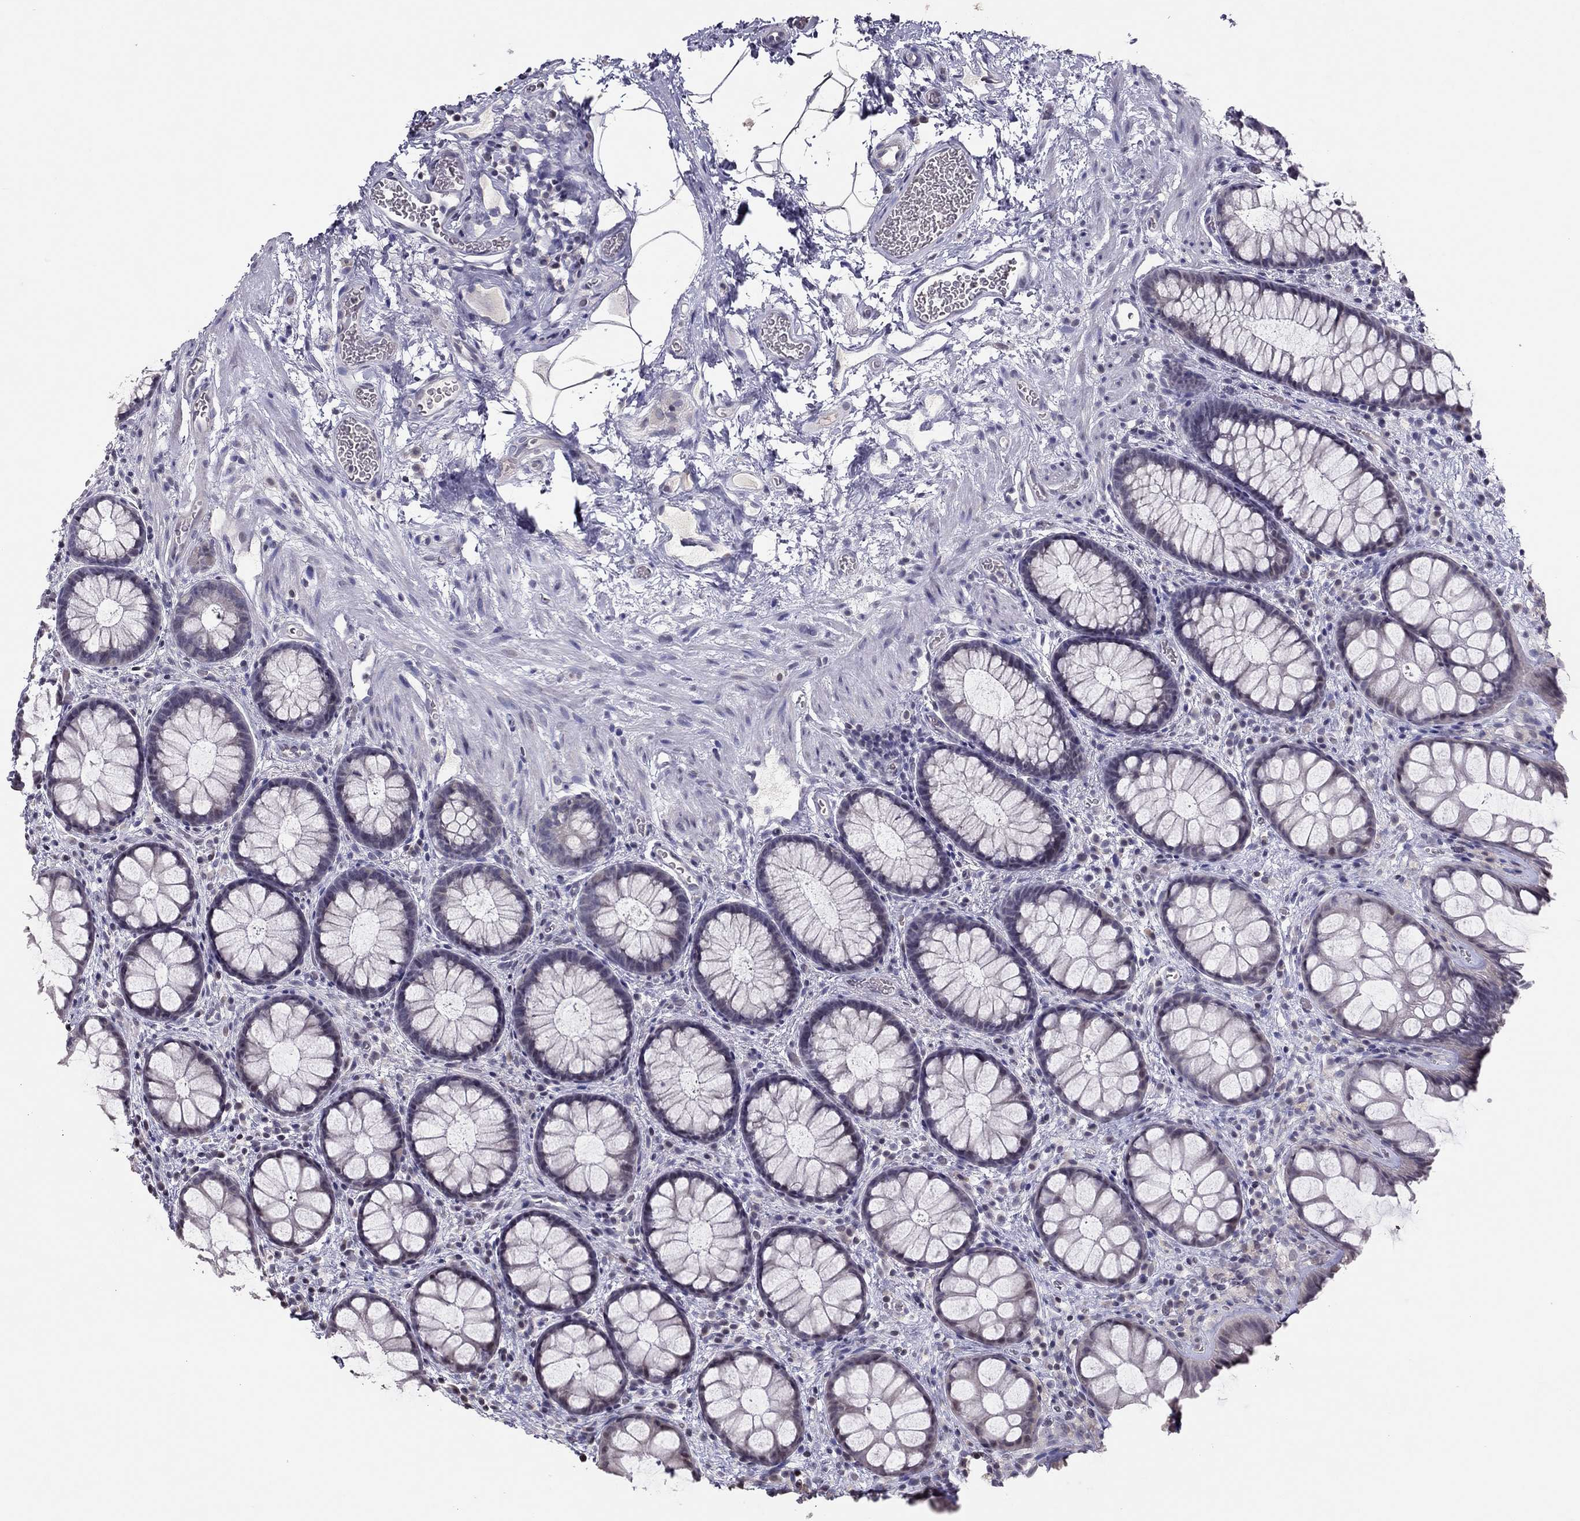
{"staining": {"intensity": "negative", "quantity": "none", "location": "none"}, "tissue": "rectum", "cell_type": "Glandular cells", "image_type": "normal", "snomed": [{"axis": "morphology", "description": "Normal tissue, NOS"}, {"axis": "topography", "description": "Rectum"}], "caption": "Protein analysis of normal rectum demonstrates no significant expression in glandular cells.", "gene": "TSHB", "patient": {"sex": "female", "age": 62}}